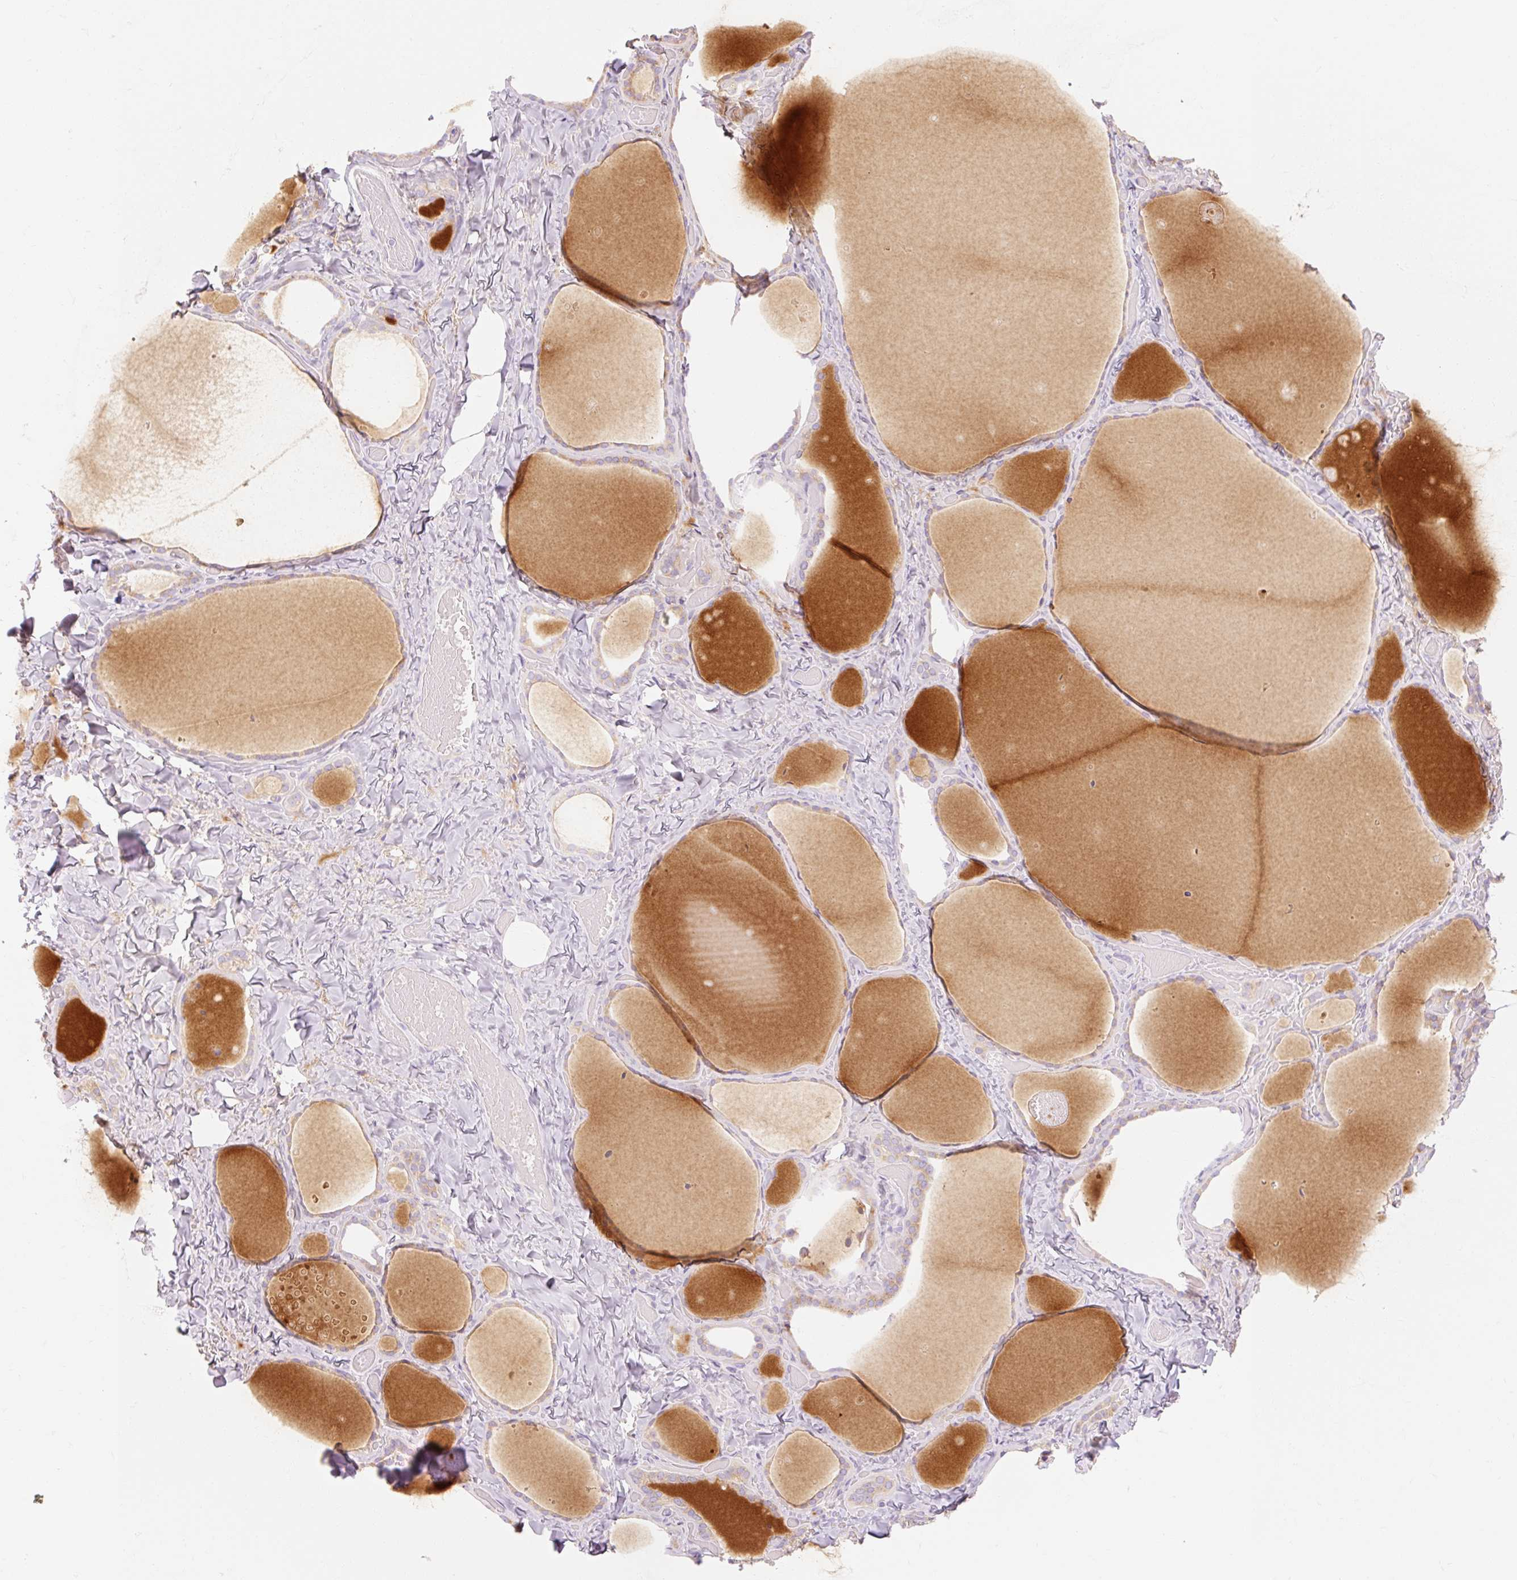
{"staining": {"intensity": "moderate", "quantity": "25%-75%", "location": "cytoplasmic/membranous"}, "tissue": "thyroid gland", "cell_type": "Glandular cells", "image_type": "normal", "snomed": [{"axis": "morphology", "description": "Normal tissue, NOS"}, {"axis": "topography", "description": "Thyroid gland"}], "caption": "An IHC photomicrograph of benign tissue is shown. Protein staining in brown labels moderate cytoplasmic/membranous positivity in thyroid gland within glandular cells. (Stains: DAB in brown, nuclei in blue, Microscopy: brightfield microscopy at high magnification).", "gene": "MYO1D", "patient": {"sex": "female", "age": 36}}